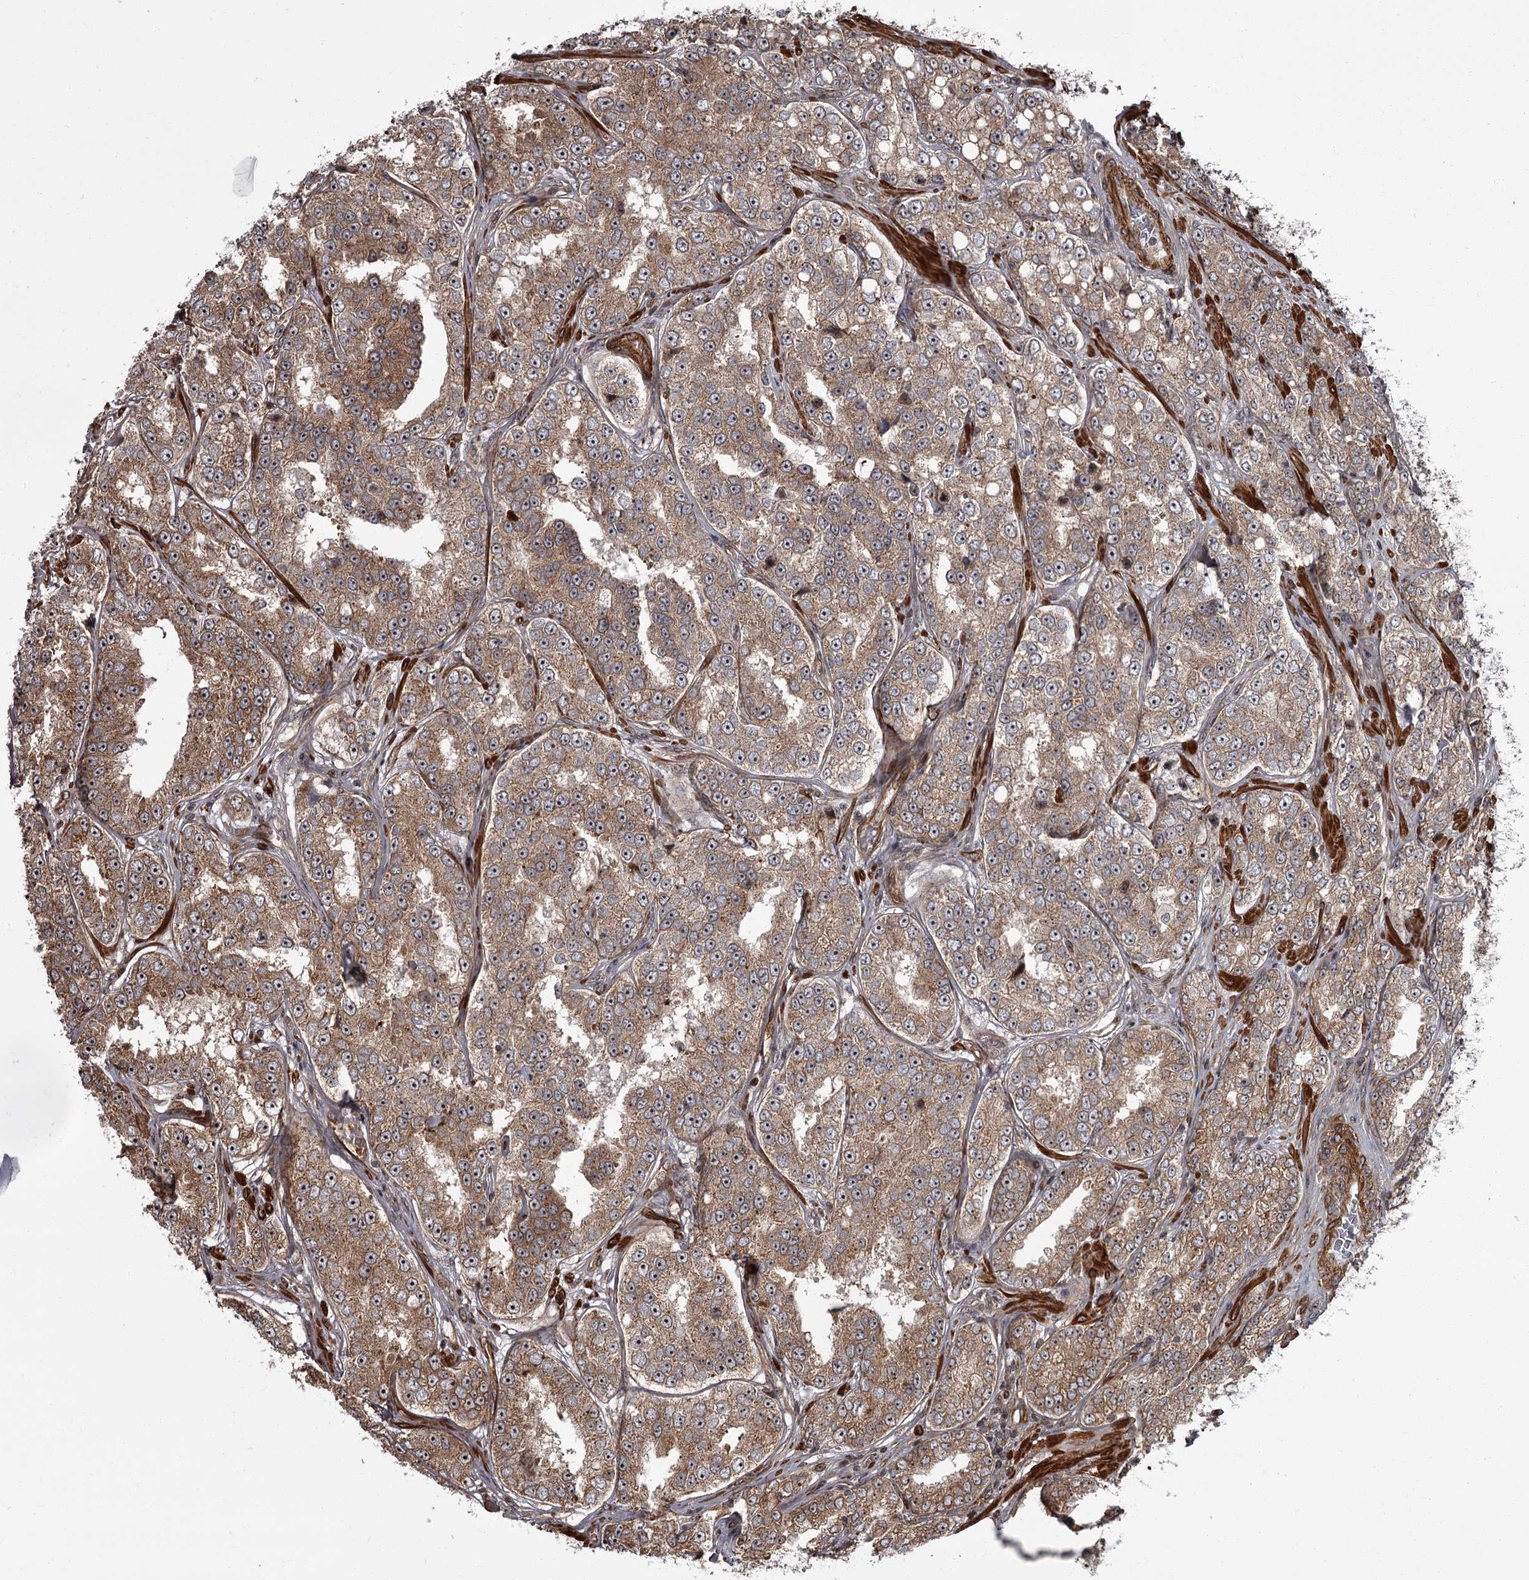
{"staining": {"intensity": "moderate", "quantity": ">75%", "location": "cytoplasmic/membranous,nuclear"}, "tissue": "prostate cancer", "cell_type": "Tumor cells", "image_type": "cancer", "snomed": [{"axis": "morphology", "description": "Normal tissue, NOS"}, {"axis": "morphology", "description": "Adenocarcinoma, High grade"}, {"axis": "topography", "description": "Prostate"}], "caption": "An immunohistochemistry image of tumor tissue is shown. Protein staining in brown highlights moderate cytoplasmic/membranous and nuclear positivity in high-grade adenocarcinoma (prostate) within tumor cells.", "gene": "THAP9", "patient": {"sex": "male", "age": 83}}